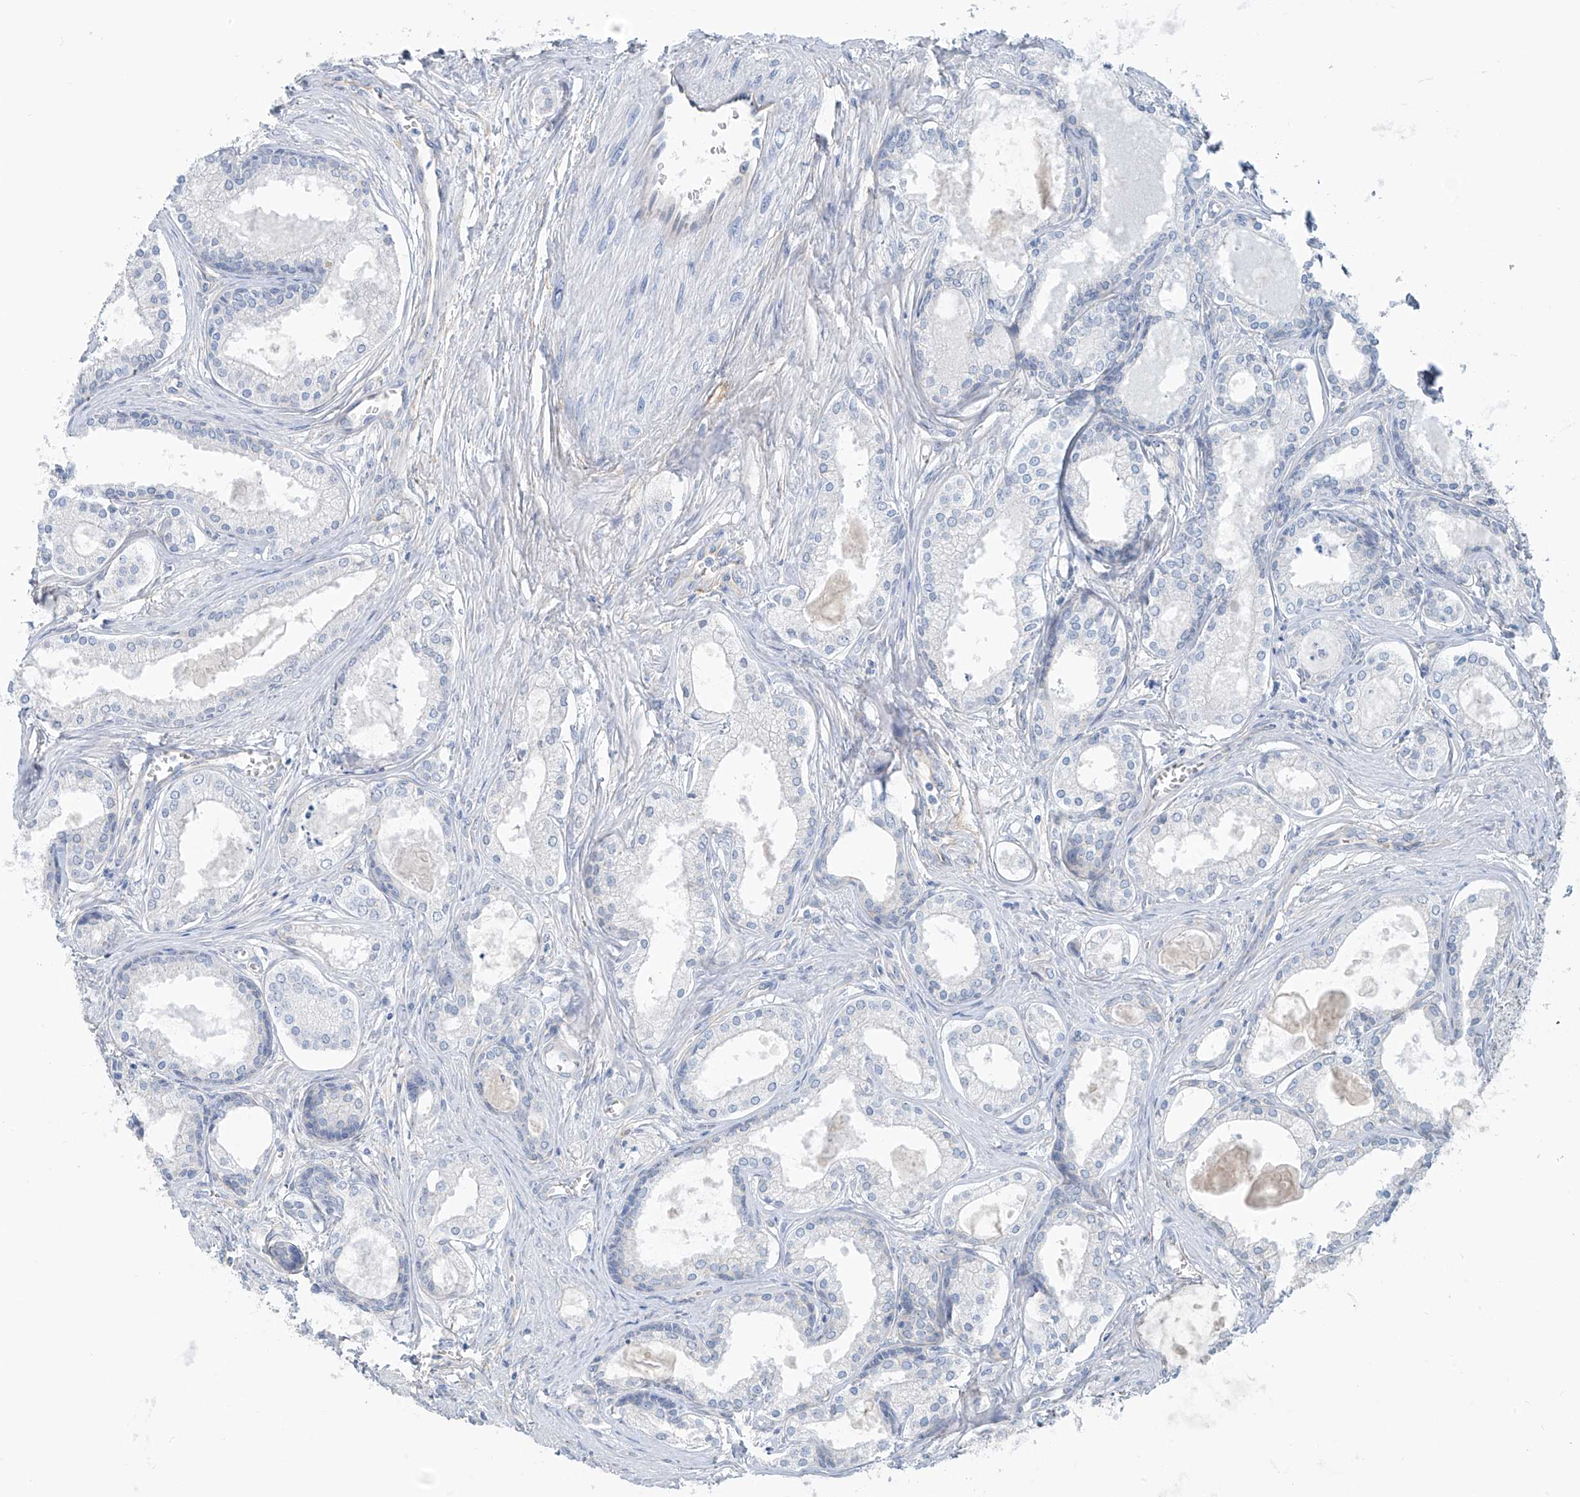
{"staining": {"intensity": "negative", "quantity": "none", "location": "none"}, "tissue": "prostate cancer", "cell_type": "Tumor cells", "image_type": "cancer", "snomed": [{"axis": "morphology", "description": "Adenocarcinoma, High grade"}, {"axis": "topography", "description": "Prostate"}], "caption": "The image shows no staining of tumor cells in prostate adenocarcinoma (high-grade).", "gene": "TUBE1", "patient": {"sex": "male", "age": 68}}